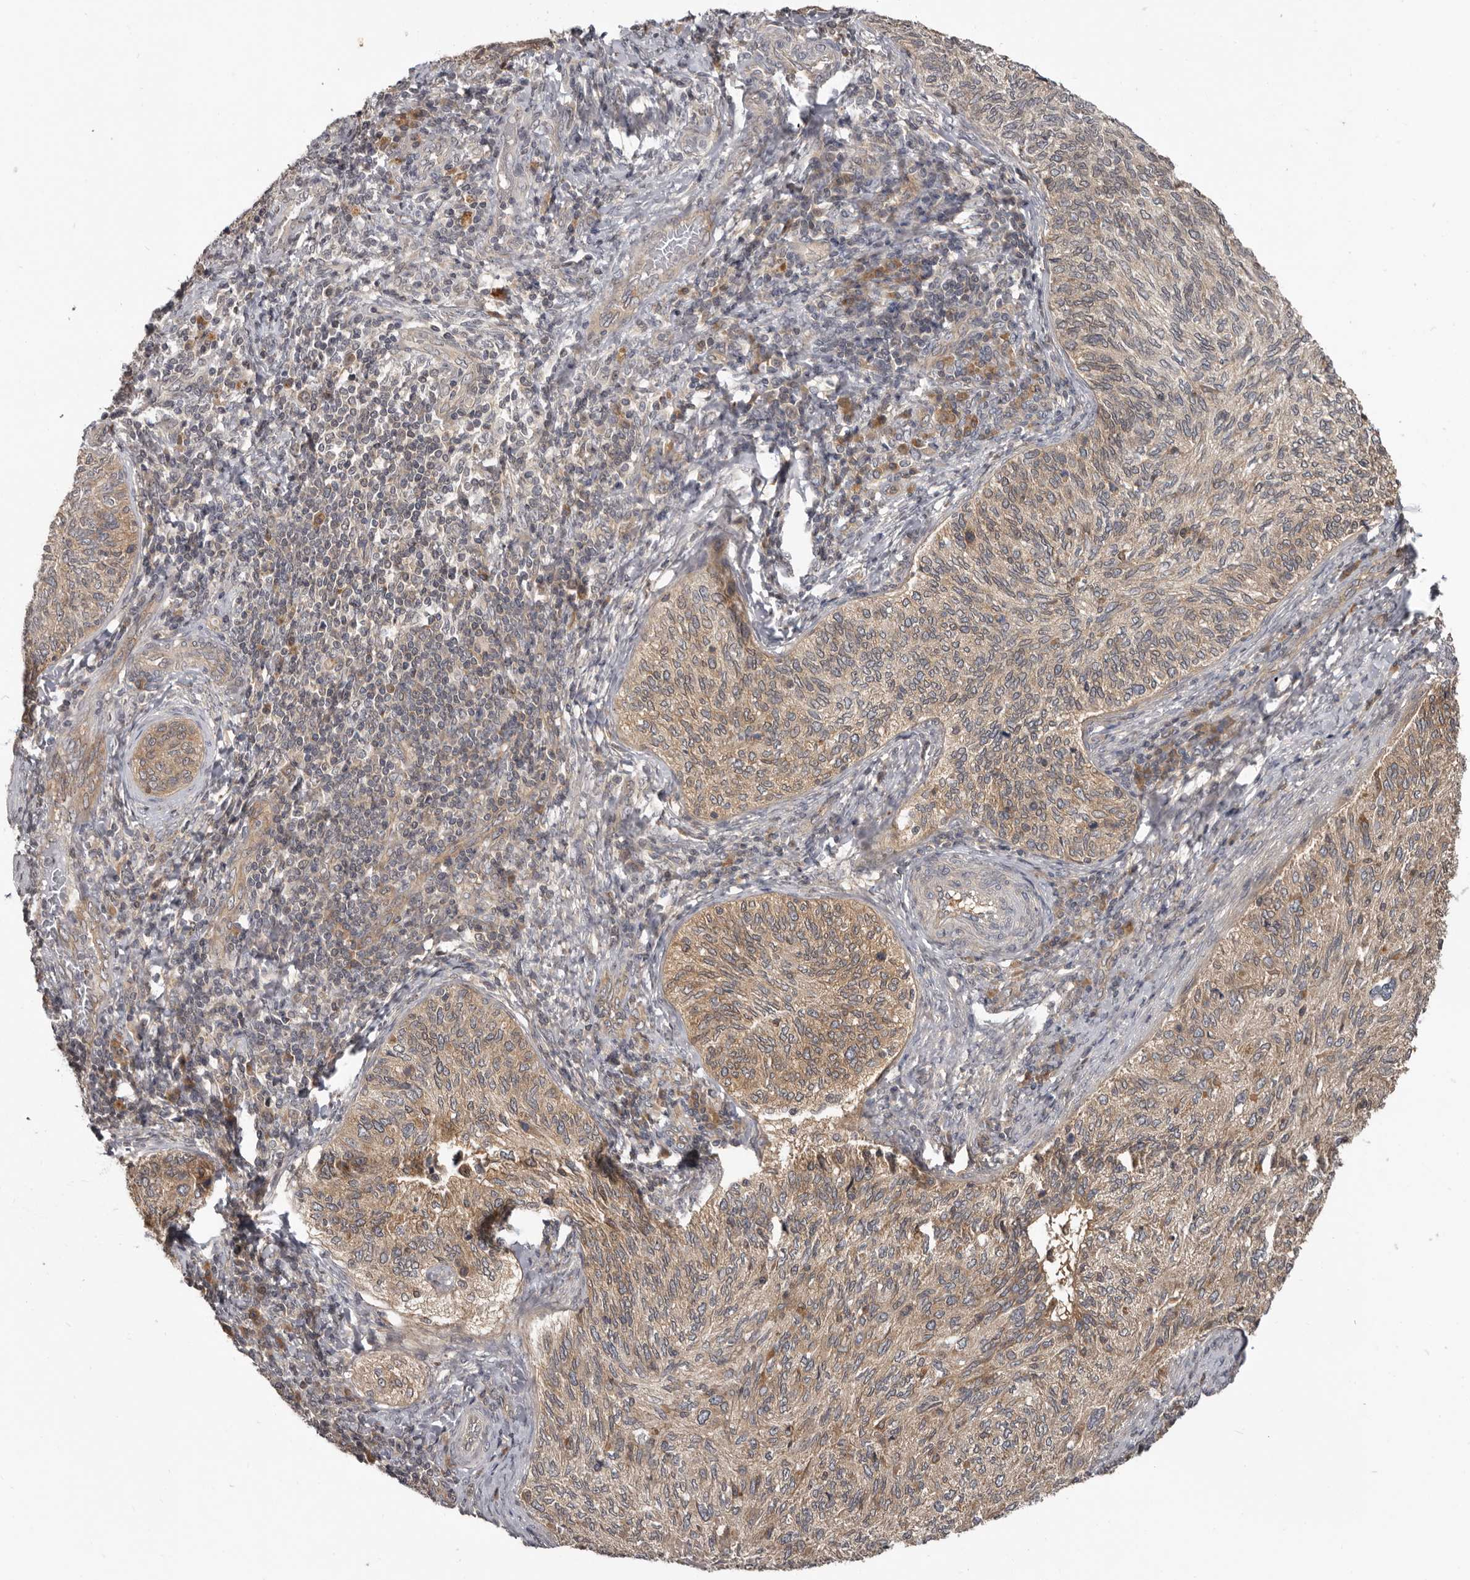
{"staining": {"intensity": "weak", "quantity": ">75%", "location": "cytoplasmic/membranous"}, "tissue": "cervical cancer", "cell_type": "Tumor cells", "image_type": "cancer", "snomed": [{"axis": "morphology", "description": "Squamous cell carcinoma, NOS"}, {"axis": "topography", "description": "Cervix"}], "caption": "DAB (3,3'-diaminobenzidine) immunohistochemical staining of squamous cell carcinoma (cervical) exhibits weak cytoplasmic/membranous protein expression in about >75% of tumor cells.", "gene": "BAD", "patient": {"sex": "female", "age": 30}}